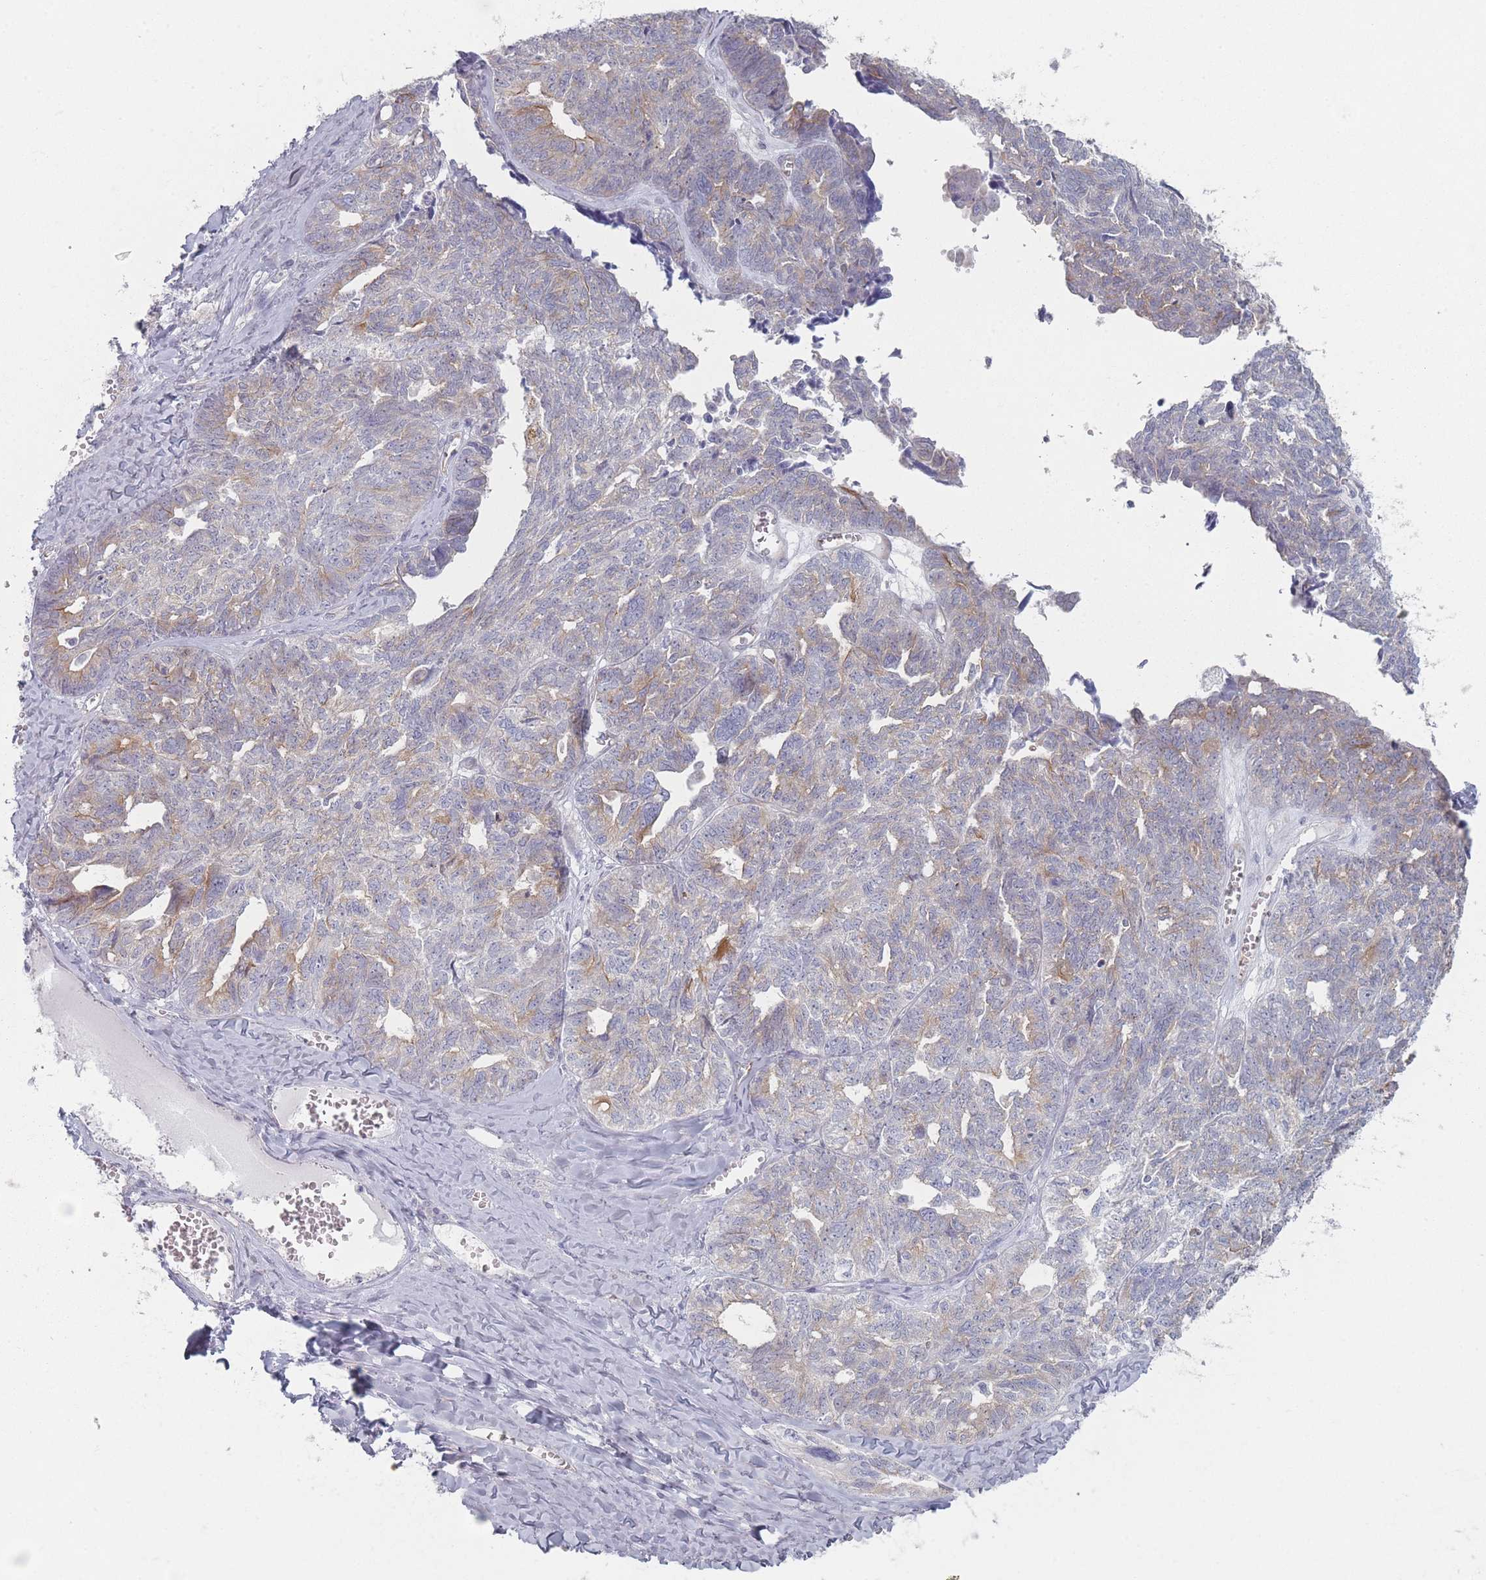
{"staining": {"intensity": "moderate", "quantity": "<25%", "location": "cytoplasmic/membranous"}, "tissue": "ovarian cancer", "cell_type": "Tumor cells", "image_type": "cancer", "snomed": [{"axis": "morphology", "description": "Cystadenocarcinoma, serous, NOS"}, {"axis": "topography", "description": "Ovary"}], "caption": "Ovarian serous cystadenocarcinoma tissue demonstrates moderate cytoplasmic/membranous expression in about <25% of tumor cells (Brightfield microscopy of DAB IHC at high magnification).", "gene": "RNF4", "patient": {"sex": "female", "age": 79}}